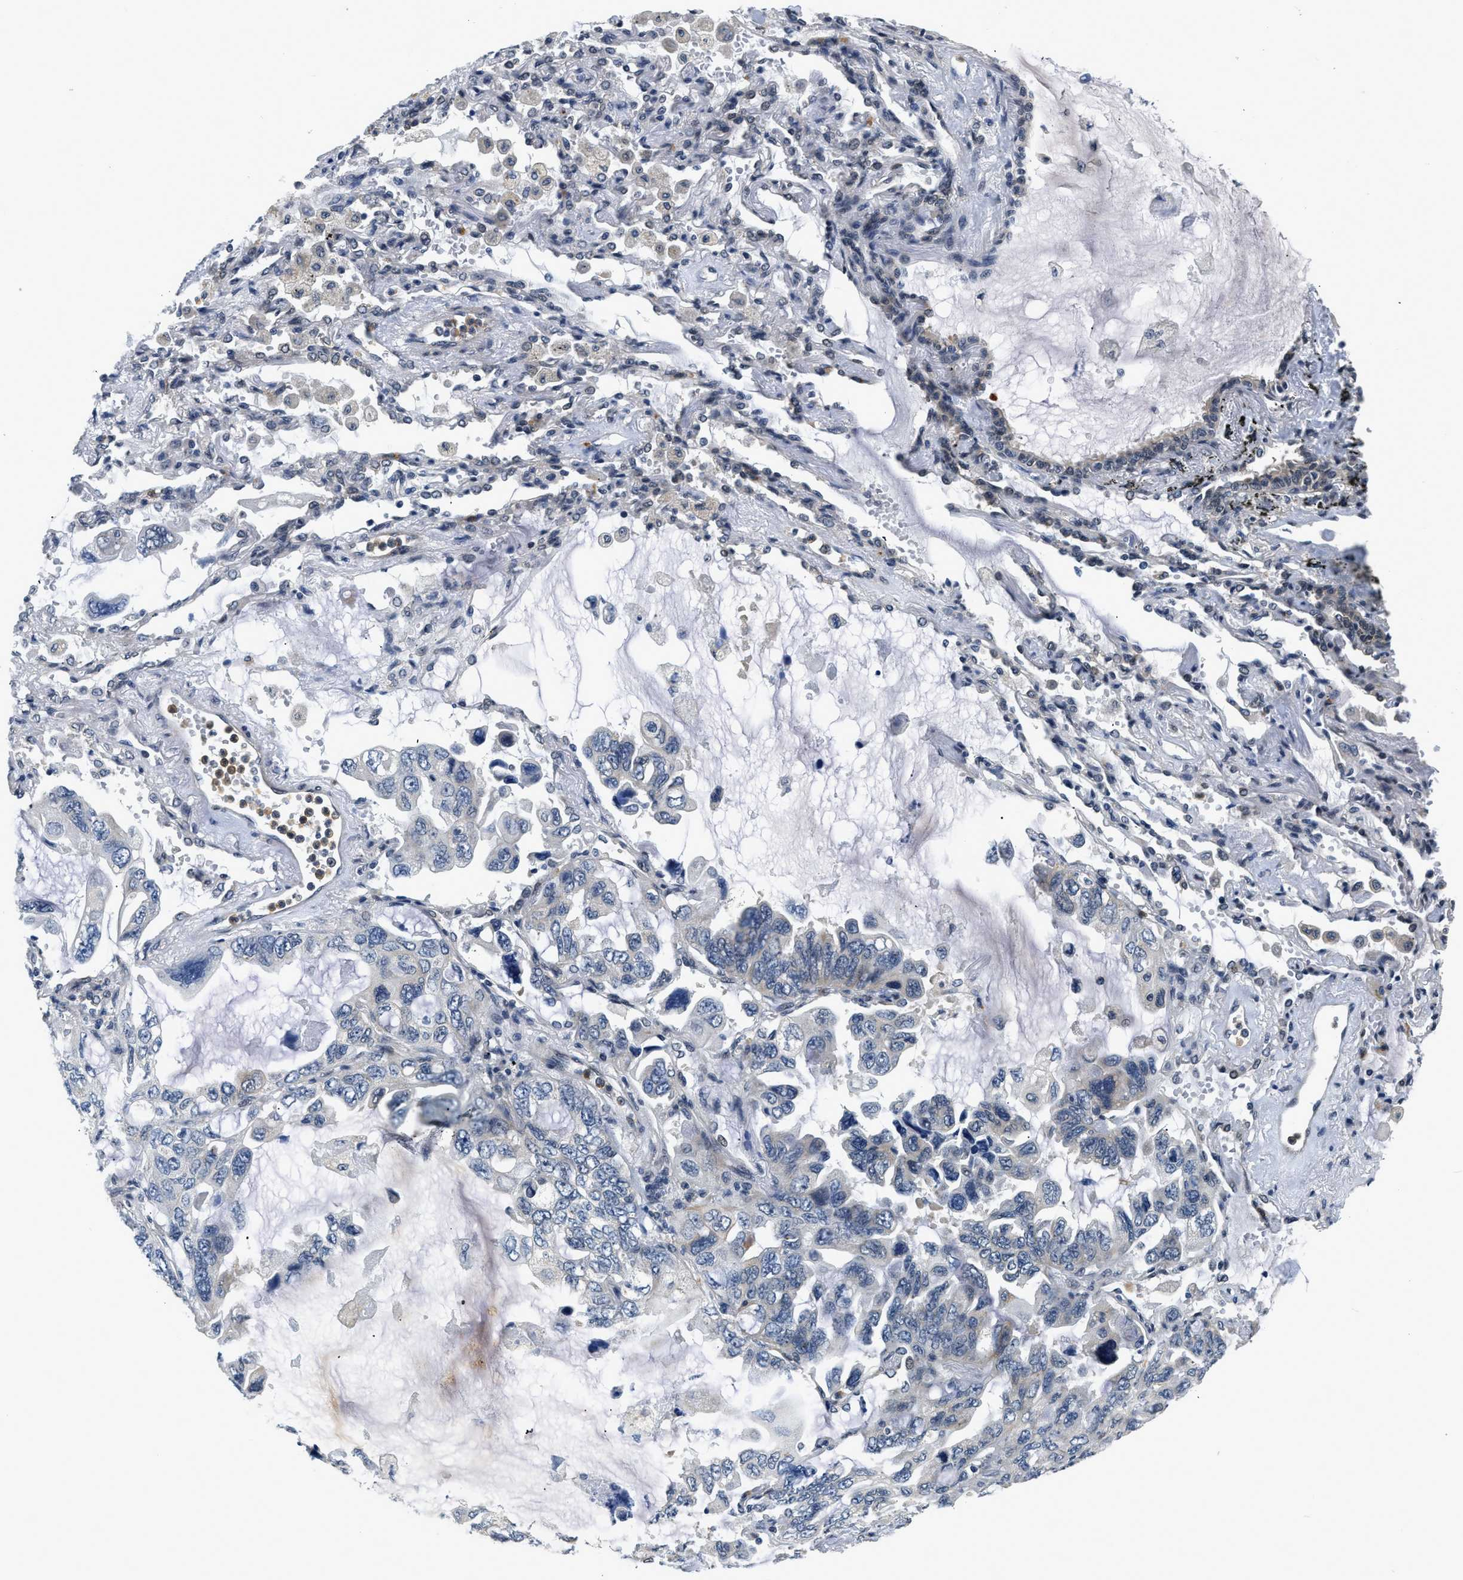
{"staining": {"intensity": "negative", "quantity": "none", "location": "none"}, "tissue": "lung cancer", "cell_type": "Tumor cells", "image_type": "cancer", "snomed": [{"axis": "morphology", "description": "Squamous cell carcinoma, NOS"}, {"axis": "topography", "description": "Lung"}], "caption": "Immunohistochemistry (IHC) of human squamous cell carcinoma (lung) shows no positivity in tumor cells.", "gene": "SMAD4", "patient": {"sex": "female", "age": 73}}